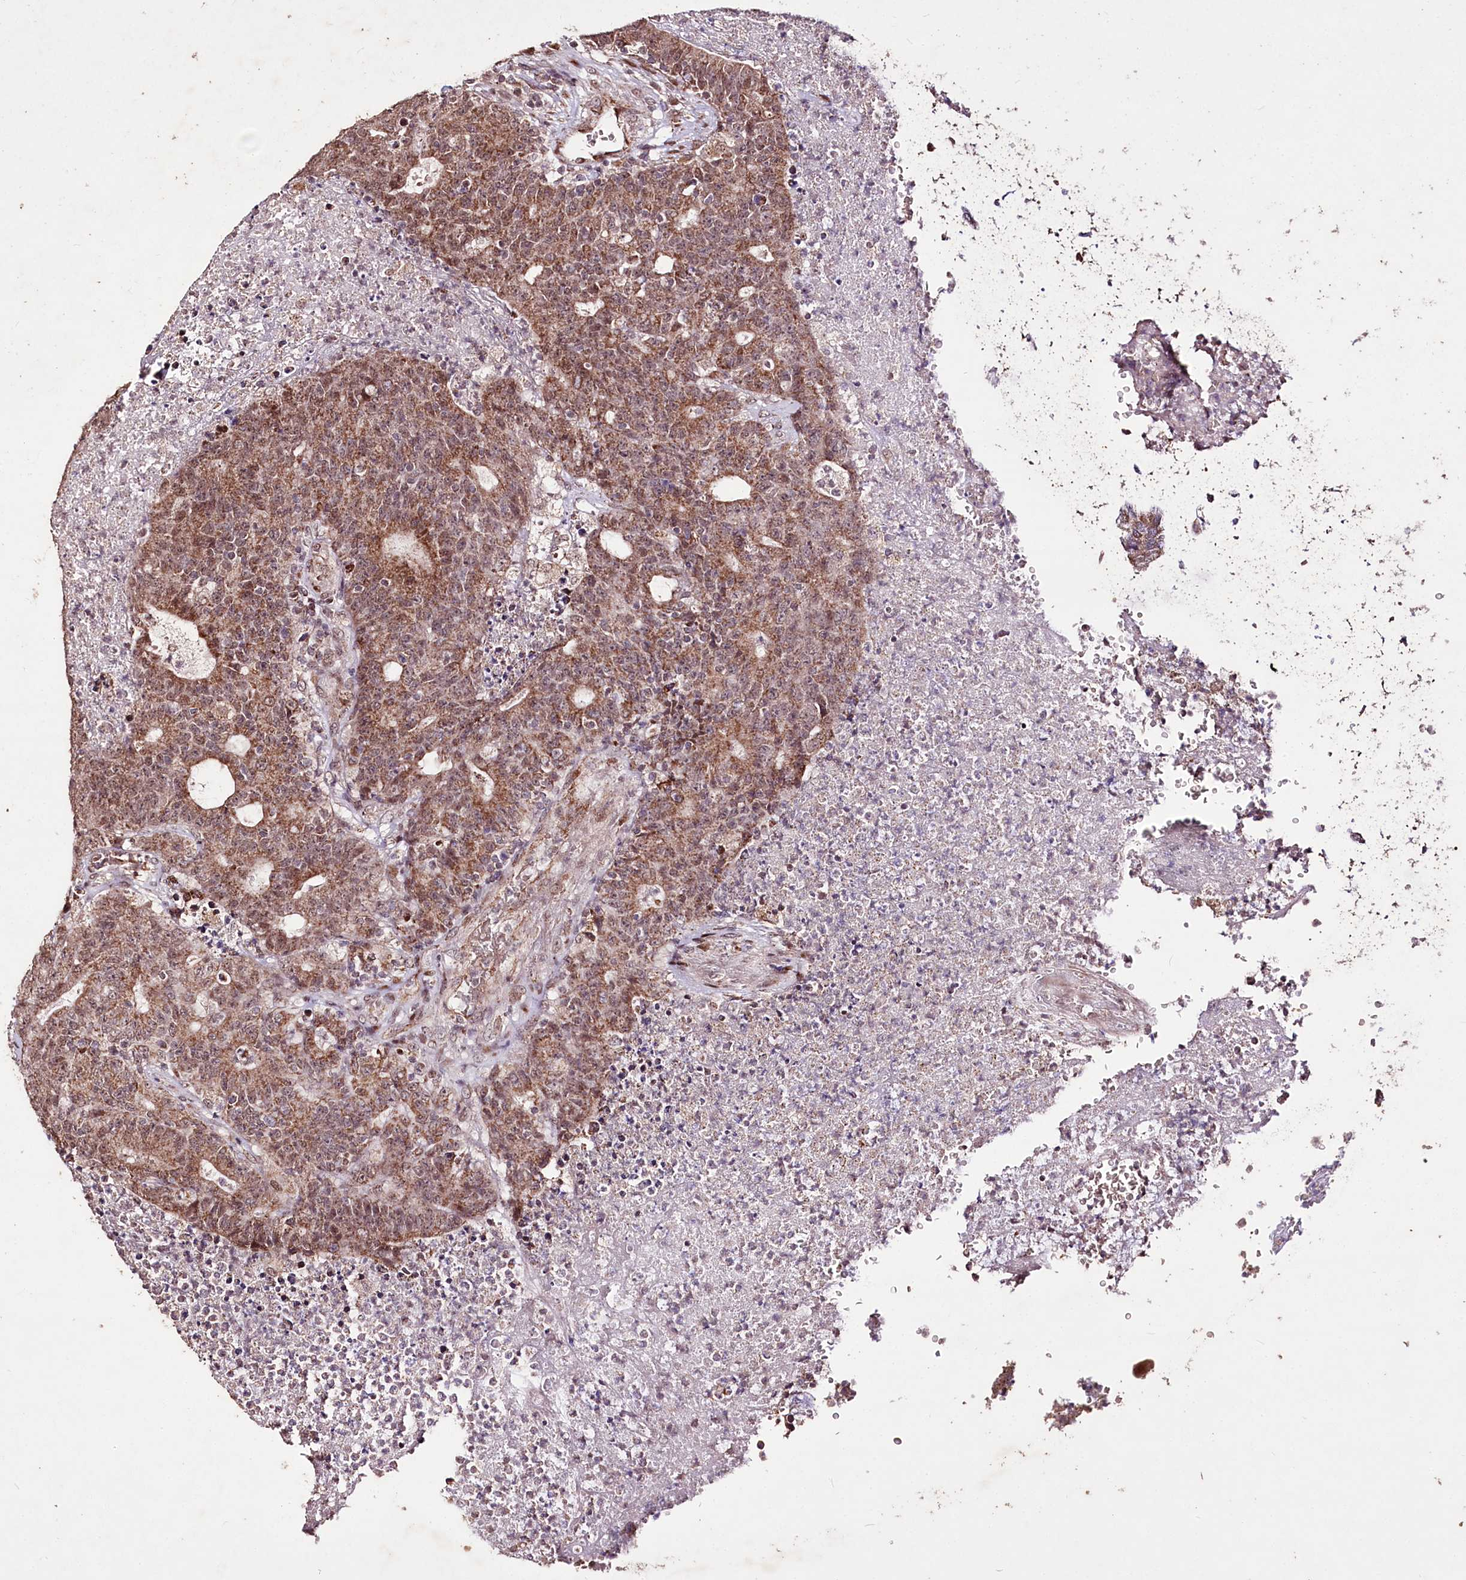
{"staining": {"intensity": "moderate", "quantity": ">75%", "location": "cytoplasmic/membranous"}, "tissue": "colorectal cancer", "cell_type": "Tumor cells", "image_type": "cancer", "snomed": [{"axis": "morphology", "description": "Adenocarcinoma, NOS"}, {"axis": "topography", "description": "Colon"}], "caption": "Colorectal cancer stained with DAB (3,3'-diaminobenzidine) immunohistochemistry (IHC) reveals medium levels of moderate cytoplasmic/membranous positivity in about >75% of tumor cells. (DAB (3,3'-diaminobenzidine) = brown stain, brightfield microscopy at high magnification).", "gene": "CARD19", "patient": {"sex": "female", "age": 75}}